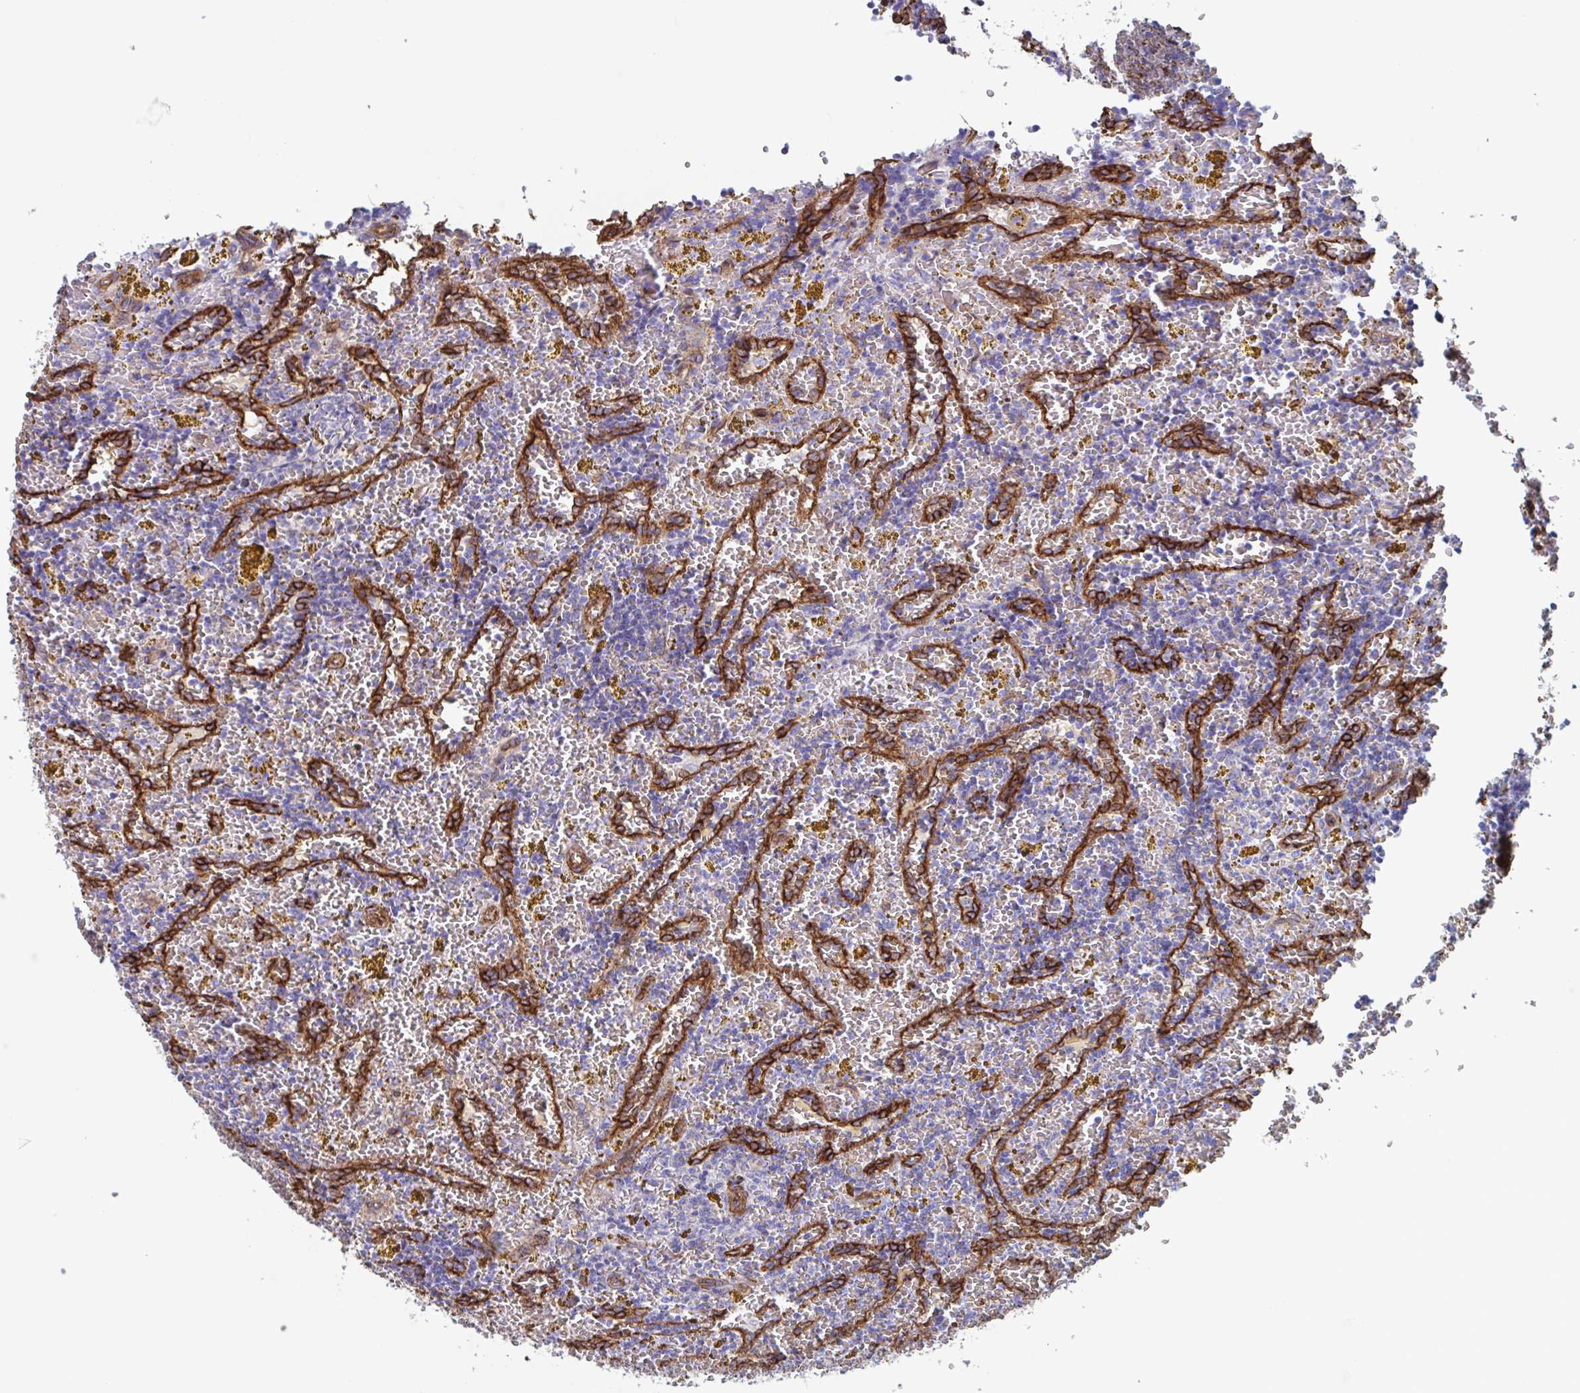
{"staining": {"intensity": "negative", "quantity": "none", "location": "none"}, "tissue": "lymphoma", "cell_type": "Tumor cells", "image_type": "cancer", "snomed": [{"axis": "morphology", "description": "Malignant lymphoma, non-Hodgkin's type, Low grade"}, {"axis": "topography", "description": "Spleen"}, {"axis": "topography", "description": "Lymph node"}], "caption": "A histopathology image of lymphoma stained for a protein demonstrates no brown staining in tumor cells. (DAB (3,3'-diaminobenzidine) immunohistochemistry (IHC) with hematoxylin counter stain).", "gene": "CITED4", "patient": {"sex": "female", "age": 66}}